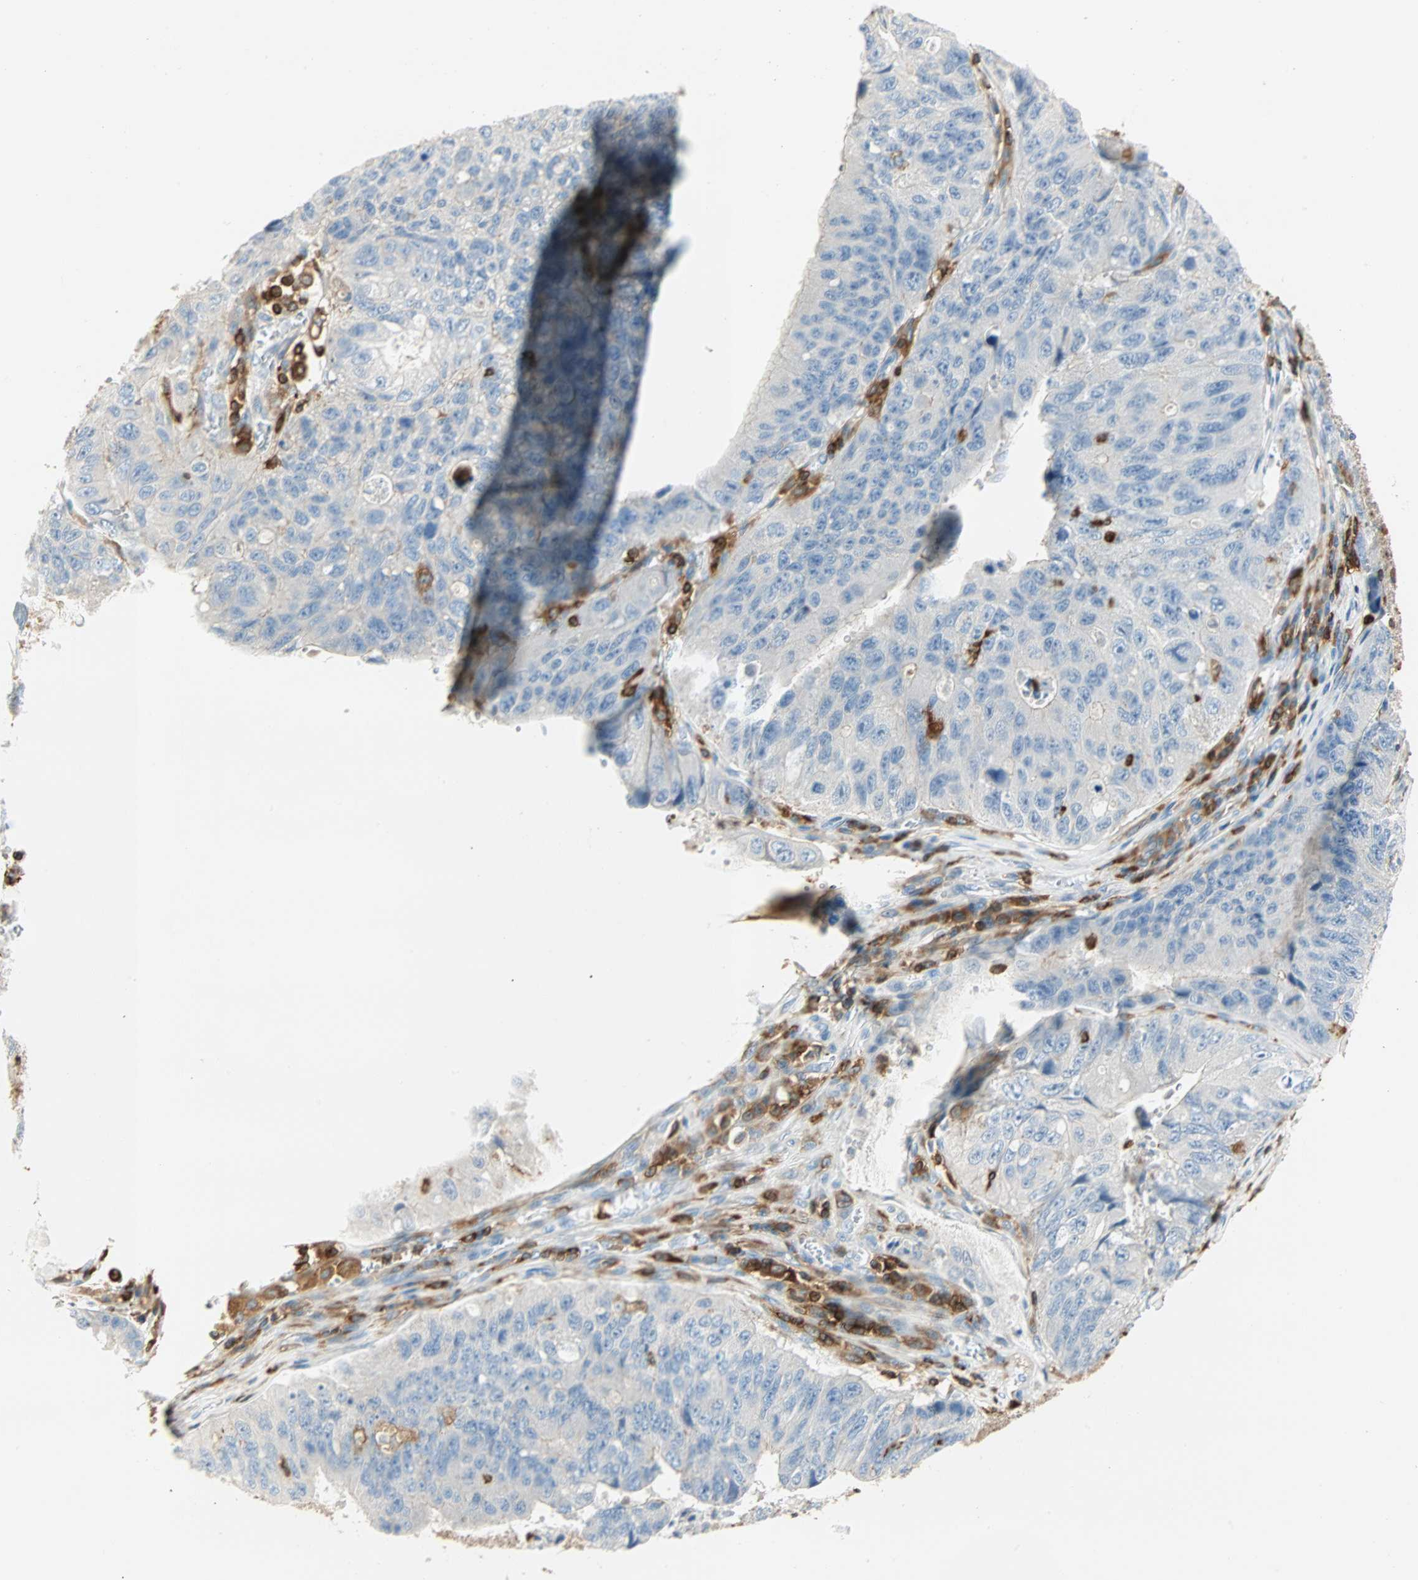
{"staining": {"intensity": "negative", "quantity": "none", "location": "none"}, "tissue": "stomach cancer", "cell_type": "Tumor cells", "image_type": "cancer", "snomed": [{"axis": "morphology", "description": "Adenocarcinoma, NOS"}, {"axis": "topography", "description": "Stomach"}], "caption": "IHC of human stomach cancer (adenocarcinoma) shows no positivity in tumor cells.", "gene": "FMNL1", "patient": {"sex": "male", "age": 59}}